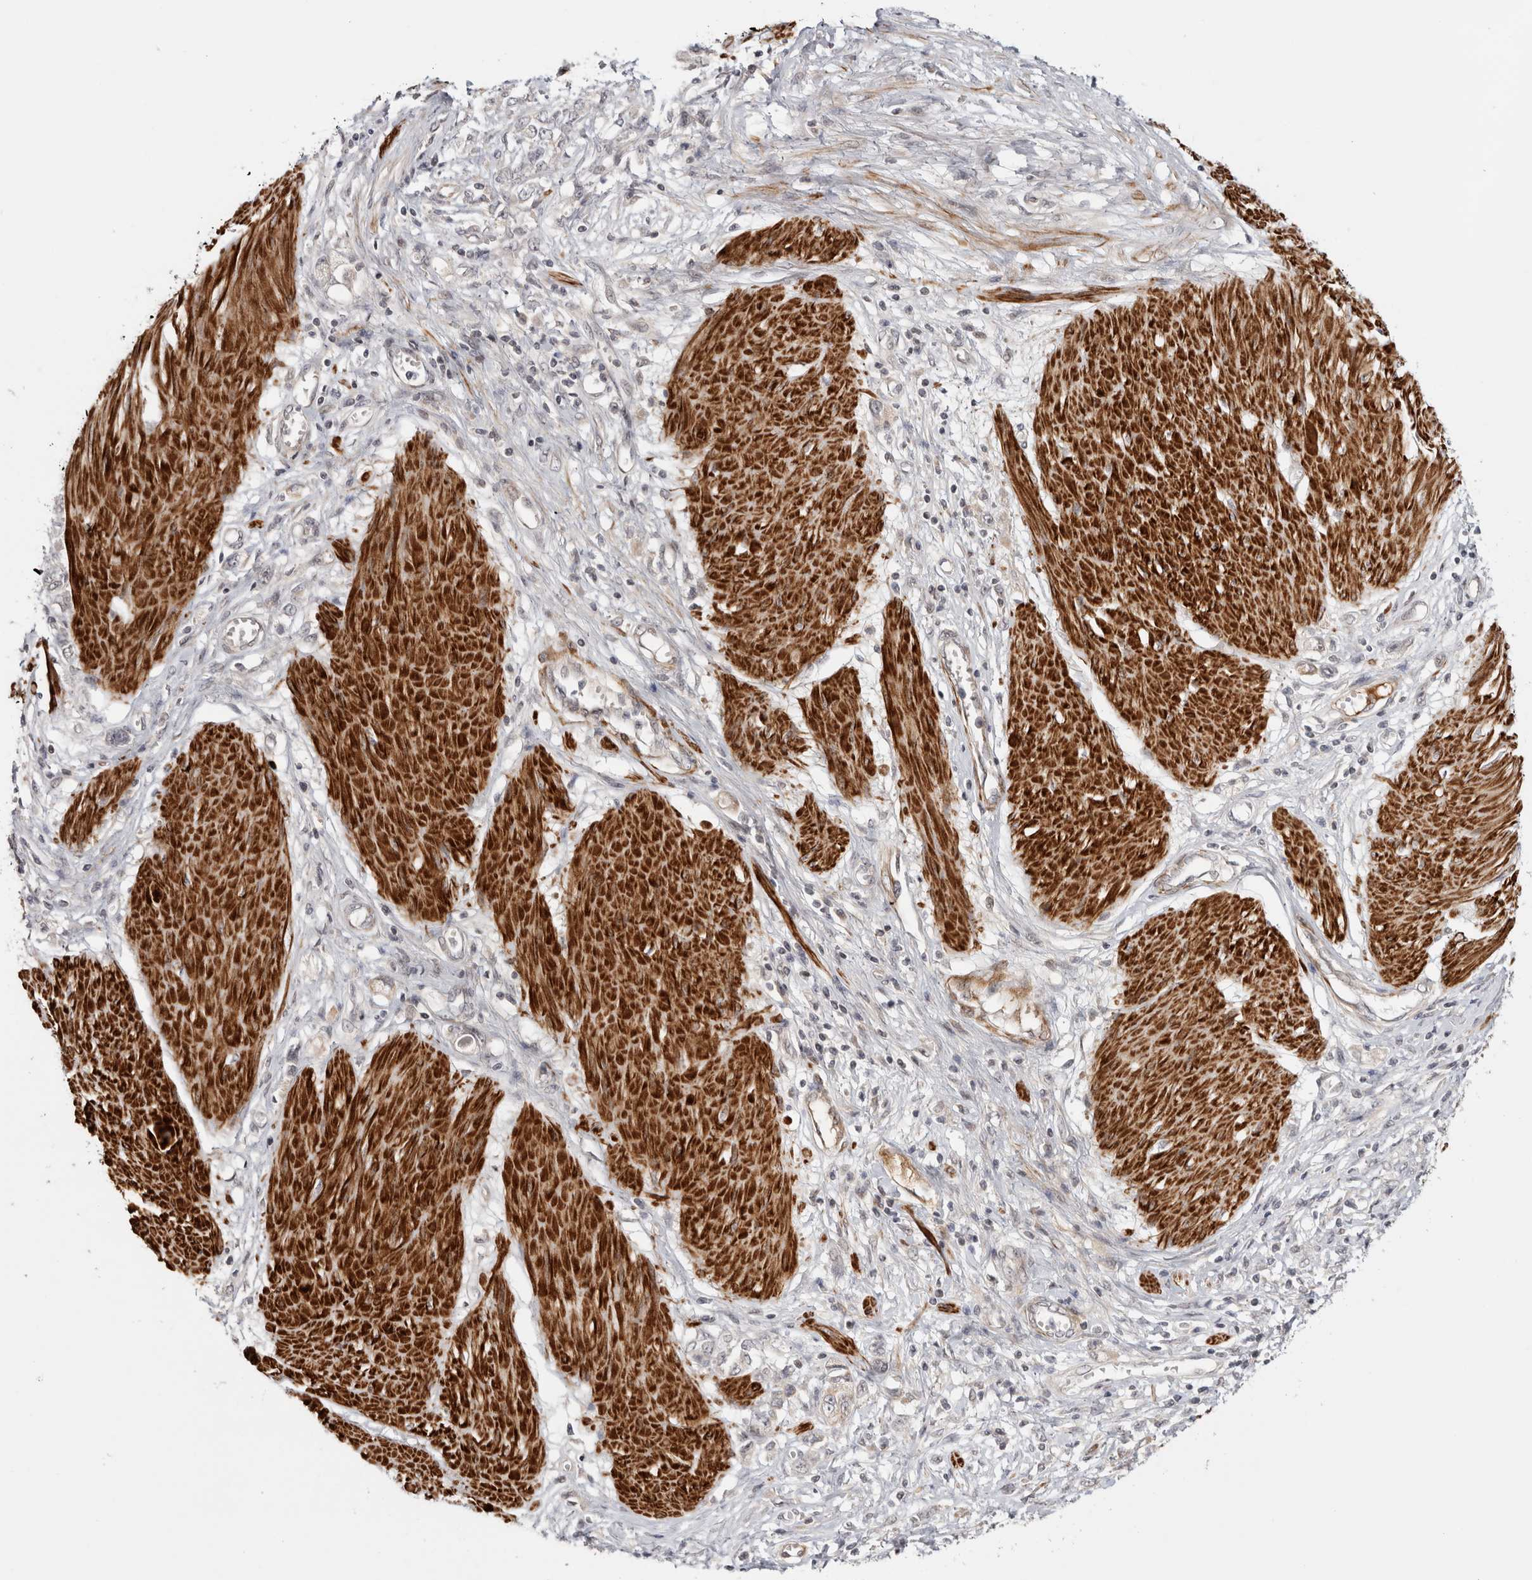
{"staining": {"intensity": "weak", "quantity": "<25%", "location": "cytoplasmic/membranous"}, "tissue": "stomach cancer", "cell_type": "Tumor cells", "image_type": "cancer", "snomed": [{"axis": "morphology", "description": "Adenocarcinoma, NOS"}, {"axis": "topography", "description": "Stomach"}], "caption": "A micrograph of human stomach cancer (adenocarcinoma) is negative for staining in tumor cells.", "gene": "ZNF318", "patient": {"sex": "female", "age": 76}}